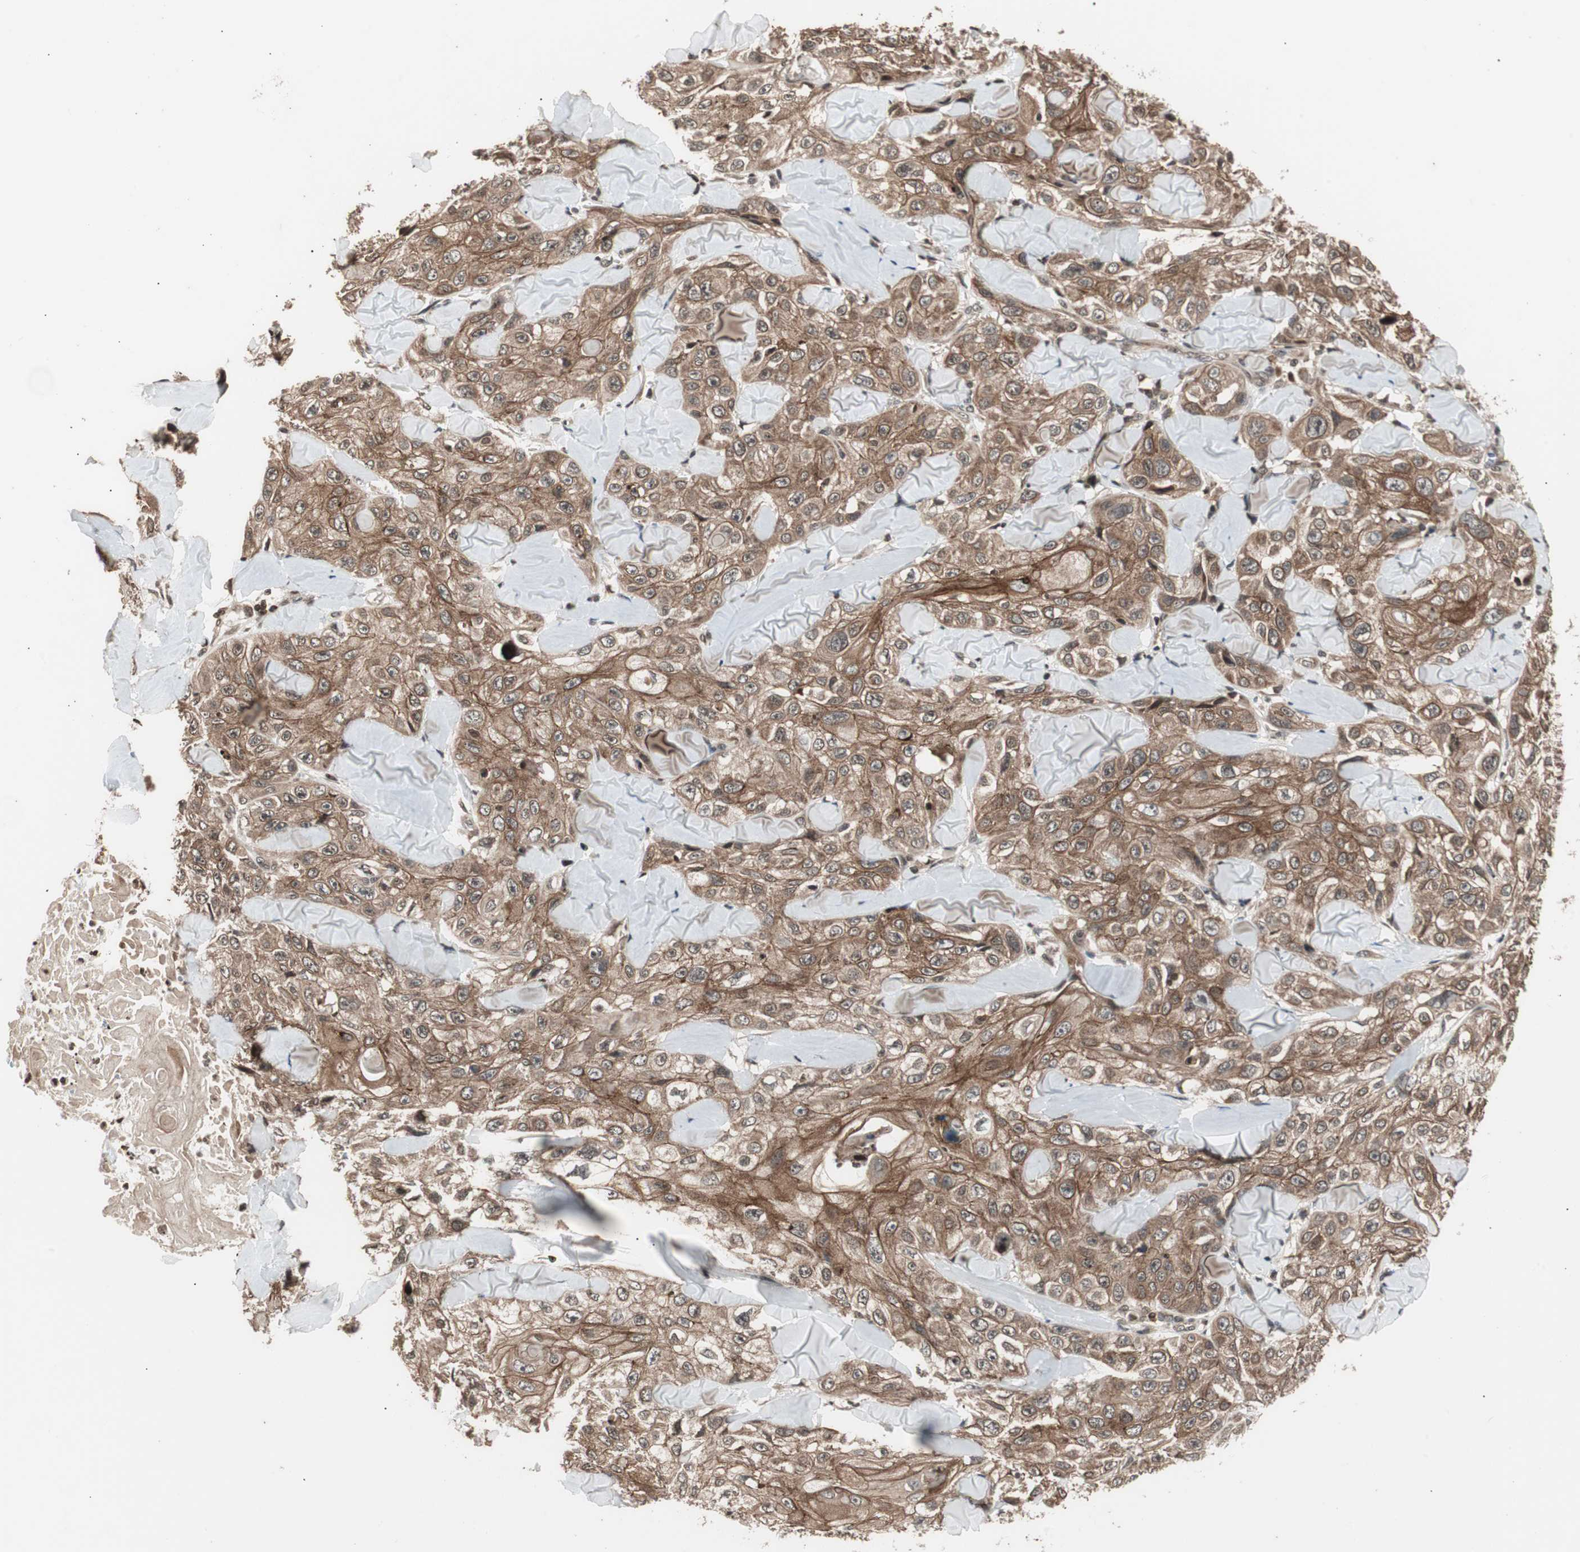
{"staining": {"intensity": "moderate", "quantity": ">75%", "location": "cytoplasmic/membranous"}, "tissue": "skin cancer", "cell_type": "Tumor cells", "image_type": "cancer", "snomed": [{"axis": "morphology", "description": "Squamous cell carcinoma, NOS"}, {"axis": "topography", "description": "Skin"}], "caption": "The micrograph reveals a brown stain indicating the presence of a protein in the cytoplasmic/membranous of tumor cells in skin cancer.", "gene": "ZFC3H1", "patient": {"sex": "male", "age": 86}}